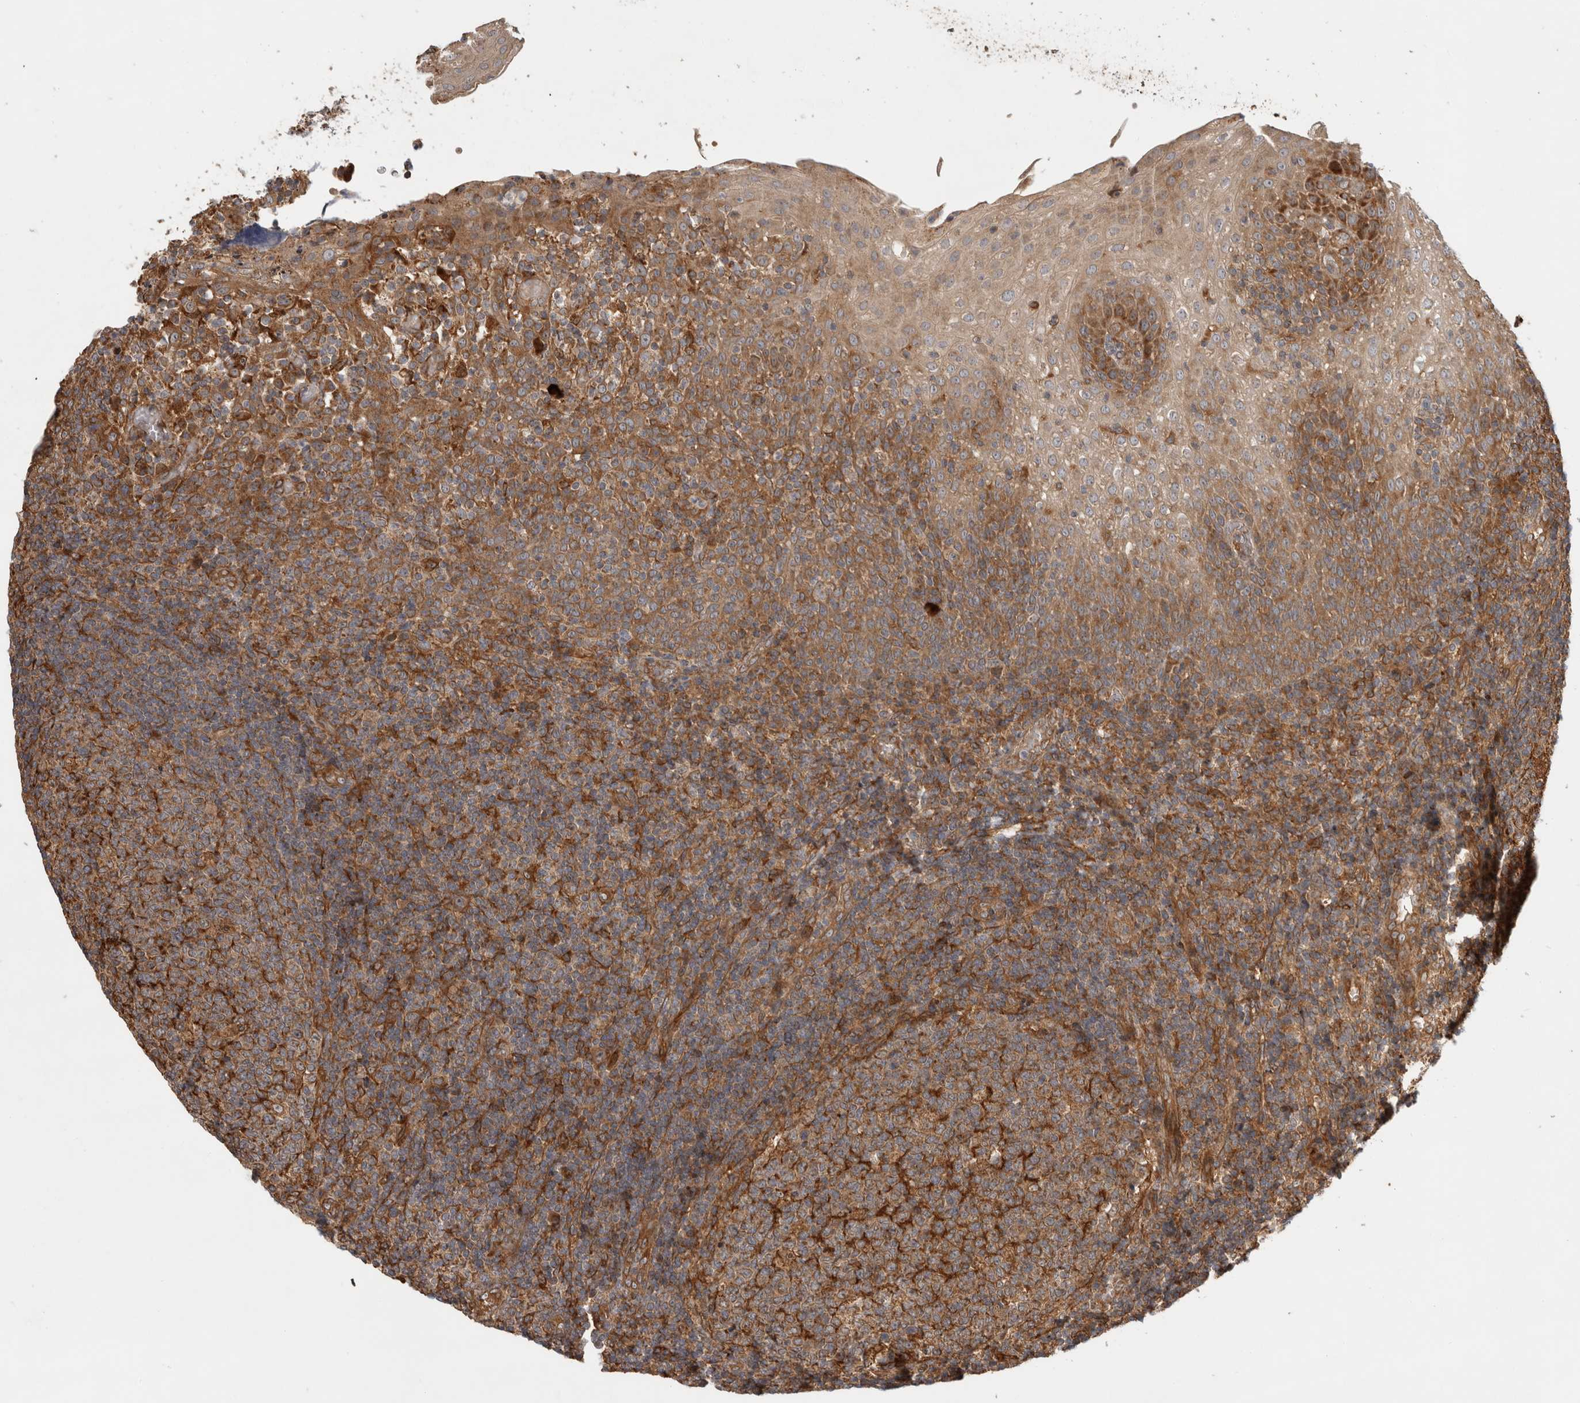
{"staining": {"intensity": "moderate", "quantity": ">75%", "location": "cytoplasmic/membranous"}, "tissue": "tonsil", "cell_type": "Germinal center cells", "image_type": "normal", "snomed": [{"axis": "morphology", "description": "Normal tissue, NOS"}, {"axis": "topography", "description": "Tonsil"}], "caption": "Tonsil stained with a brown dye exhibits moderate cytoplasmic/membranous positive staining in approximately >75% of germinal center cells.", "gene": "TUBD1", "patient": {"sex": "female", "age": 19}}